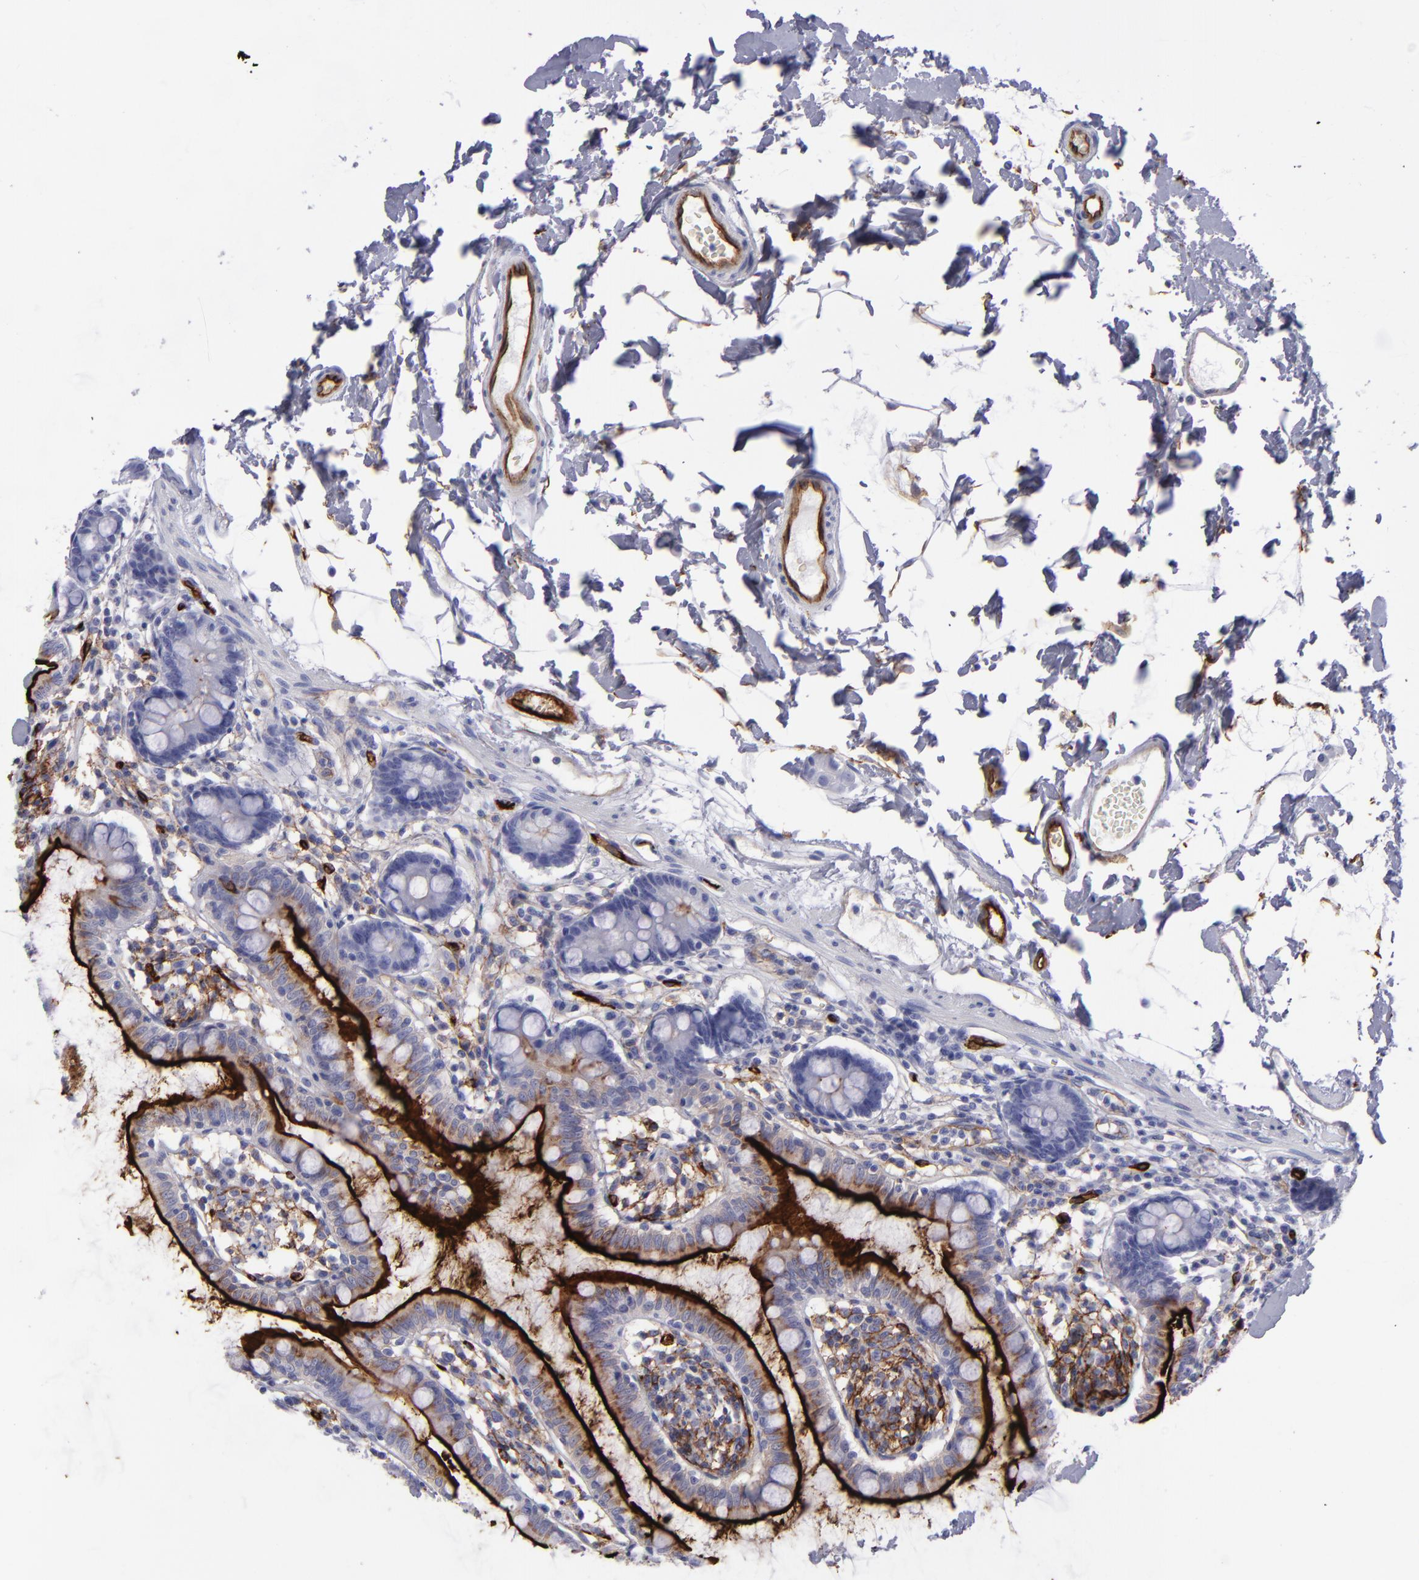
{"staining": {"intensity": "strong", "quantity": "25%-75%", "location": "cytoplasmic/membranous"}, "tissue": "small intestine", "cell_type": "Glandular cells", "image_type": "normal", "snomed": [{"axis": "morphology", "description": "Normal tissue, NOS"}, {"axis": "topography", "description": "Small intestine"}], "caption": "Immunohistochemistry (IHC) (DAB (3,3'-diaminobenzidine)) staining of normal human small intestine shows strong cytoplasmic/membranous protein expression in about 25%-75% of glandular cells.", "gene": "ACE", "patient": {"sex": "female", "age": 61}}